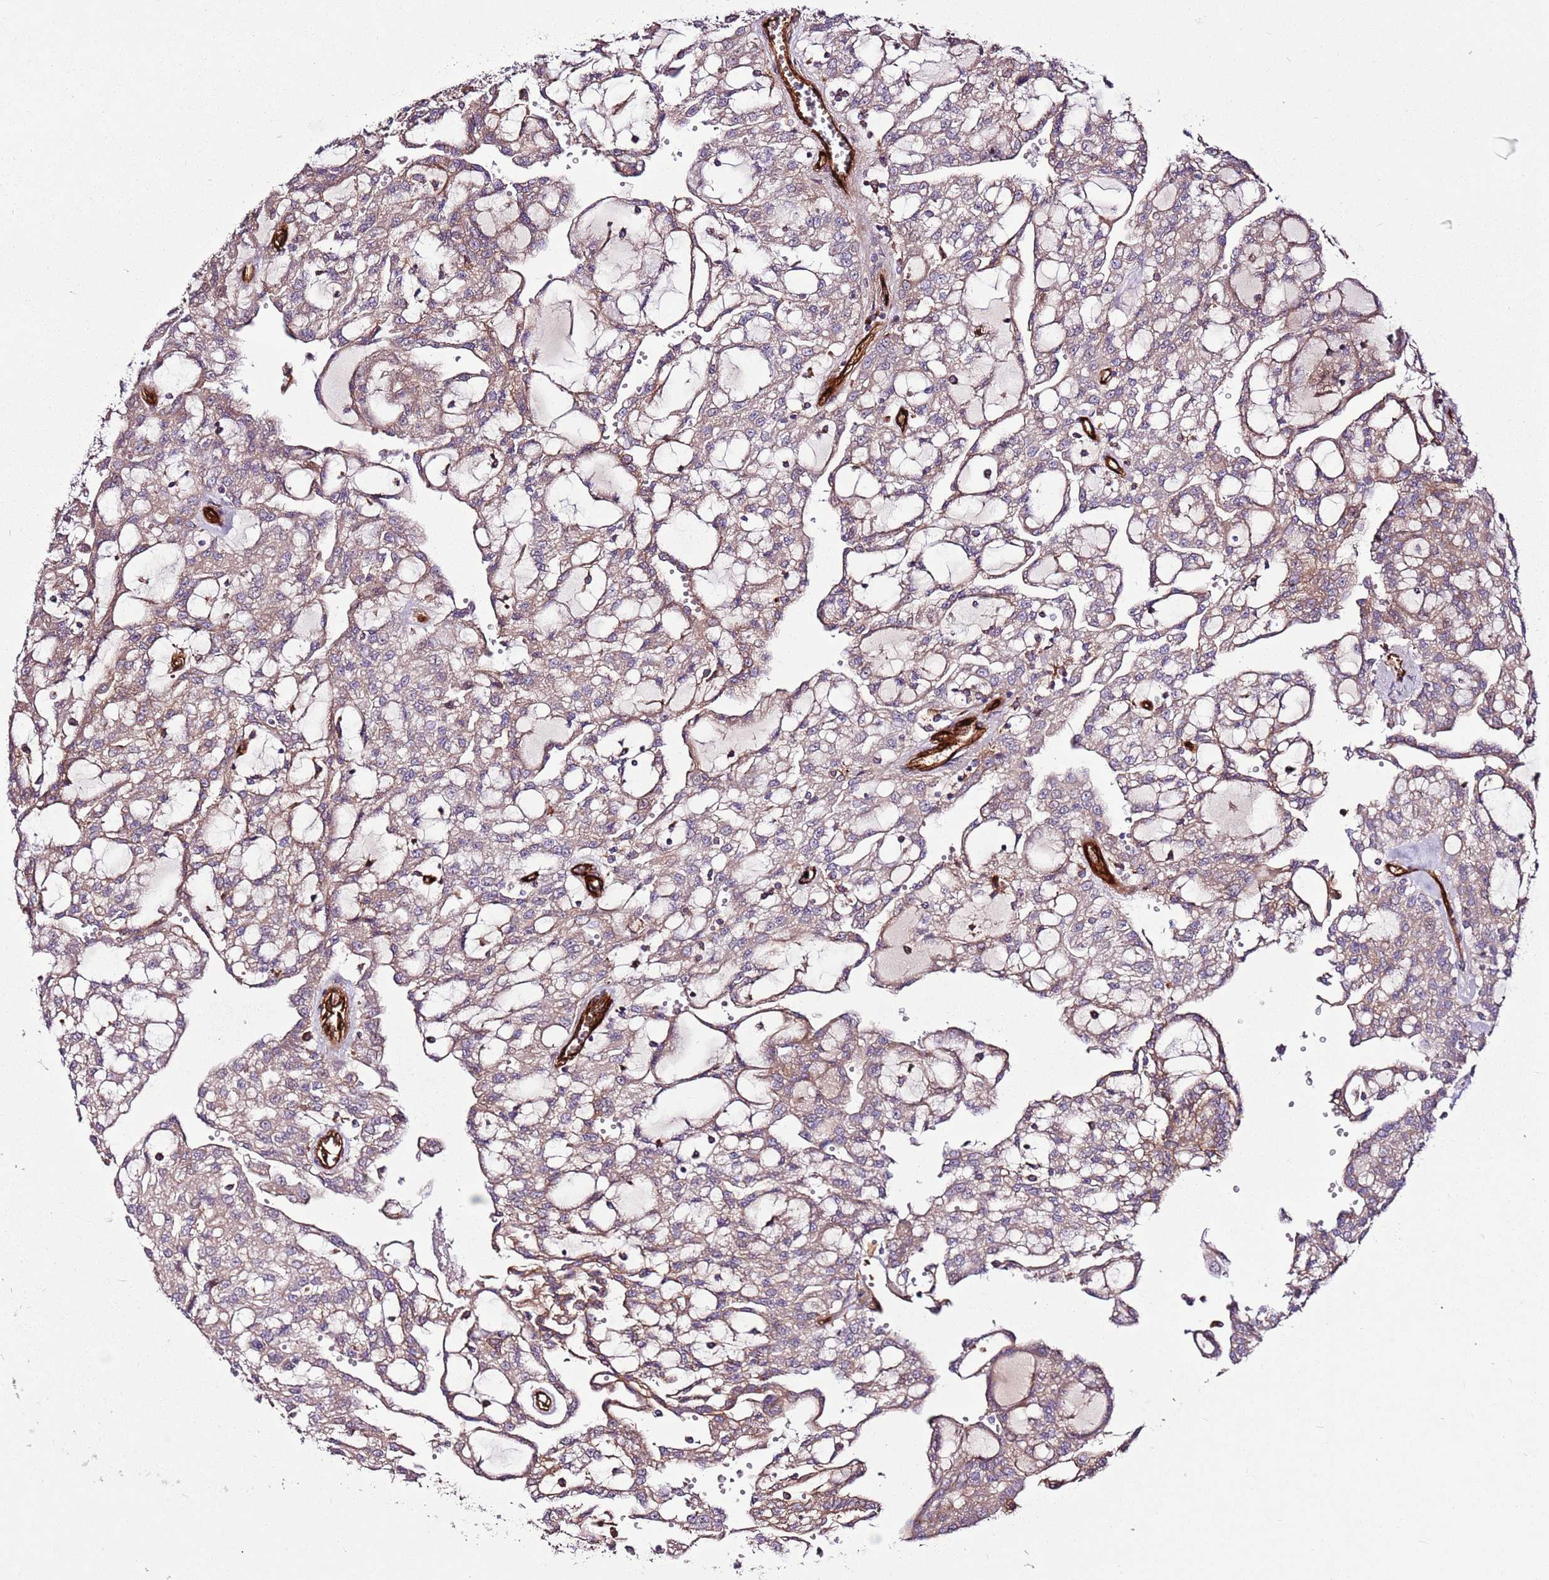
{"staining": {"intensity": "moderate", "quantity": "25%-75%", "location": "cytoplasmic/membranous"}, "tissue": "renal cancer", "cell_type": "Tumor cells", "image_type": "cancer", "snomed": [{"axis": "morphology", "description": "Adenocarcinoma, NOS"}, {"axis": "topography", "description": "Kidney"}], "caption": "DAB immunohistochemical staining of human adenocarcinoma (renal) displays moderate cytoplasmic/membranous protein expression in approximately 25%-75% of tumor cells. The staining is performed using DAB (3,3'-diaminobenzidine) brown chromogen to label protein expression. The nuclei are counter-stained blue using hematoxylin.", "gene": "ZNF827", "patient": {"sex": "male", "age": 63}}